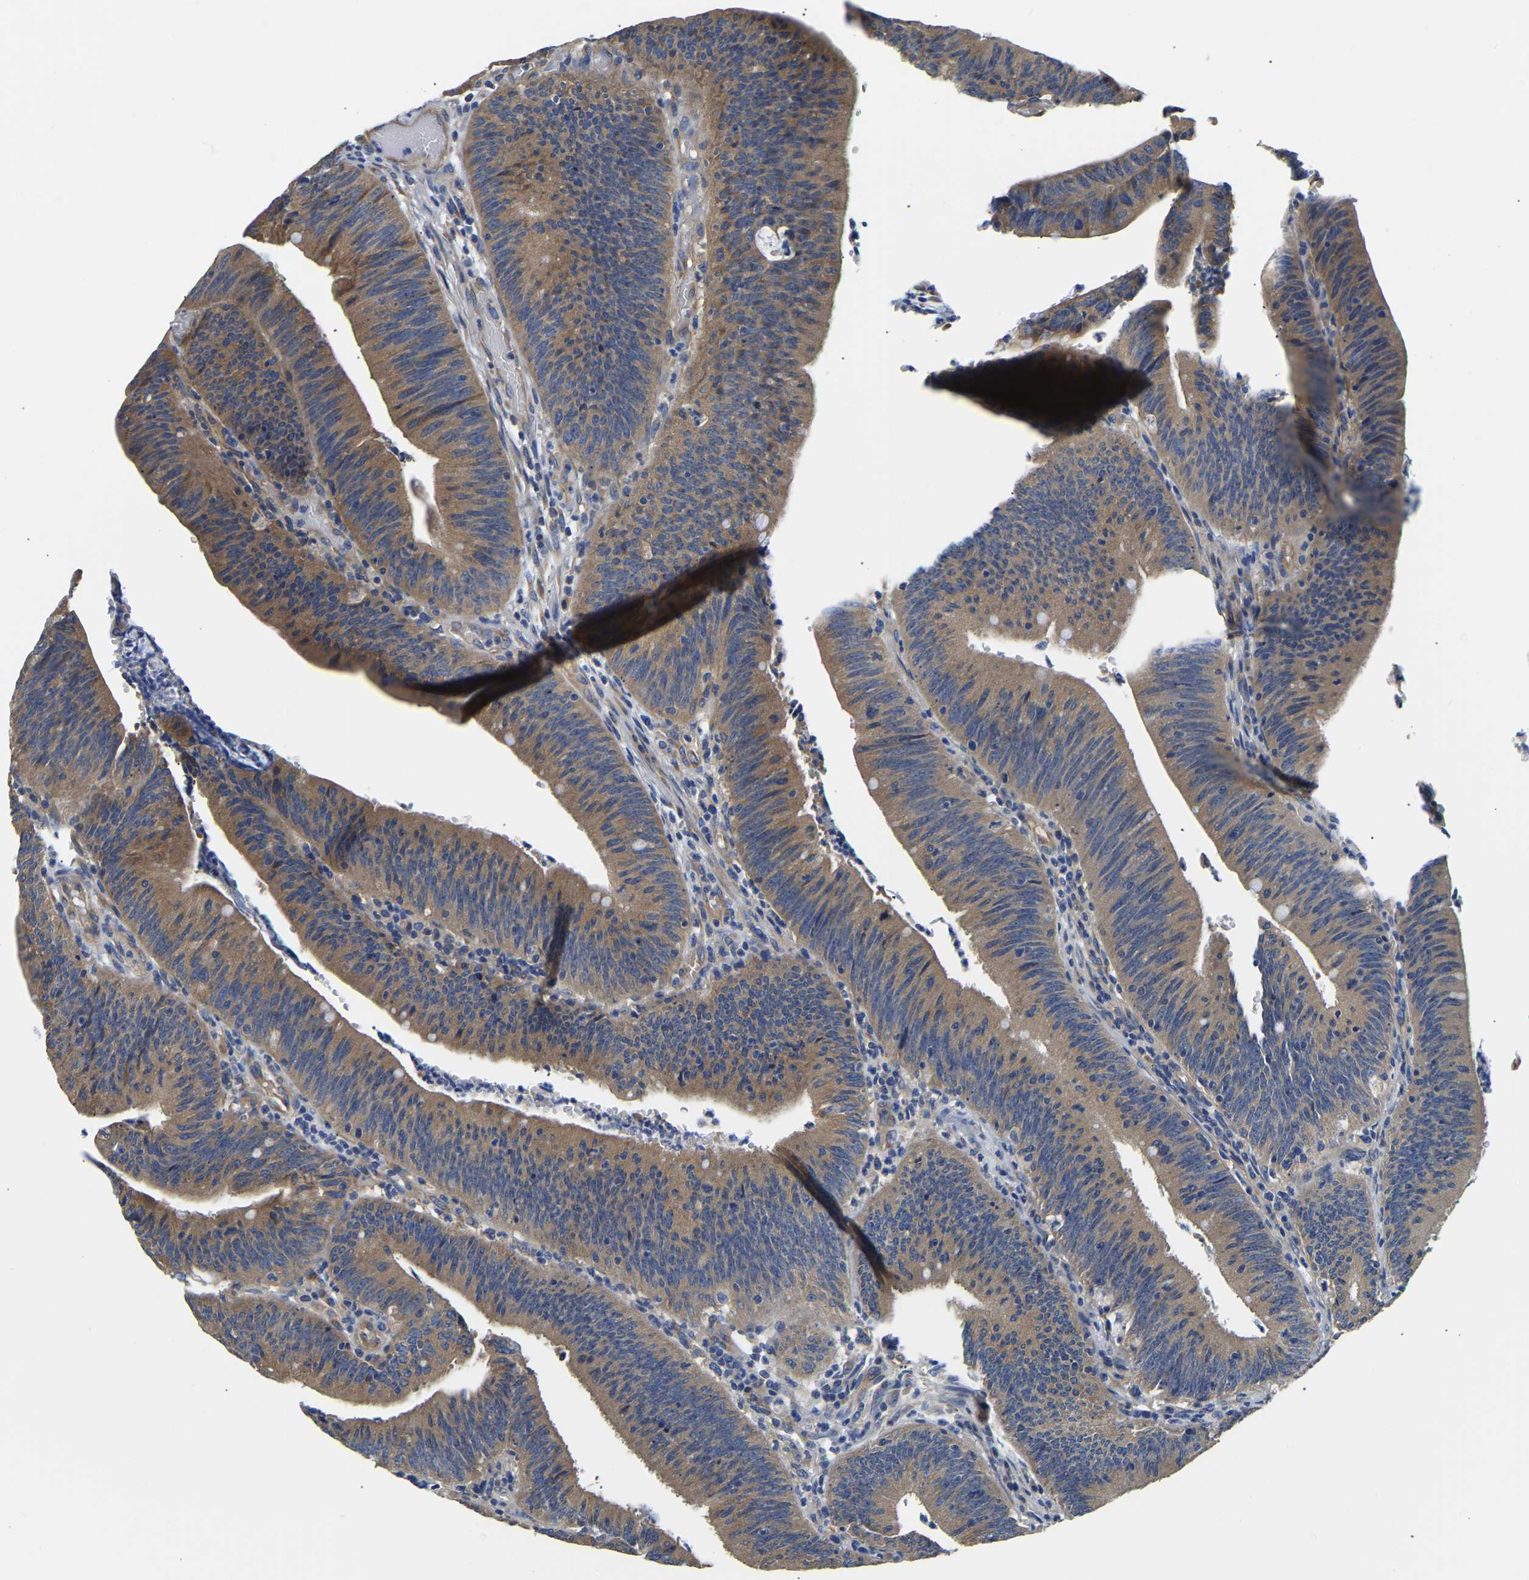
{"staining": {"intensity": "moderate", "quantity": ">75%", "location": "cytoplasmic/membranous"}, "tissue": "colorectal cancer", "cell_type": "Tumor cells", "image_type": "cancer", "snomed": [{"axis": "morphology", "description": "Normal tissue, NOS"}, {"axis": "morphology", "description": "Adenocarcinoma, NOS"}, {"axis": "topography", "description": "Rectum"}], "caption": "DAB (3,3'-diaminobenzidine) immunohistochemical staining of human adenocarcinoma (colorectal) reveals moderate cytoplasmic/membranous protein positivity in about >75% of tumor cells.", "gene": "CSDE1", "patient": {"sex": "female", "age": 66}}